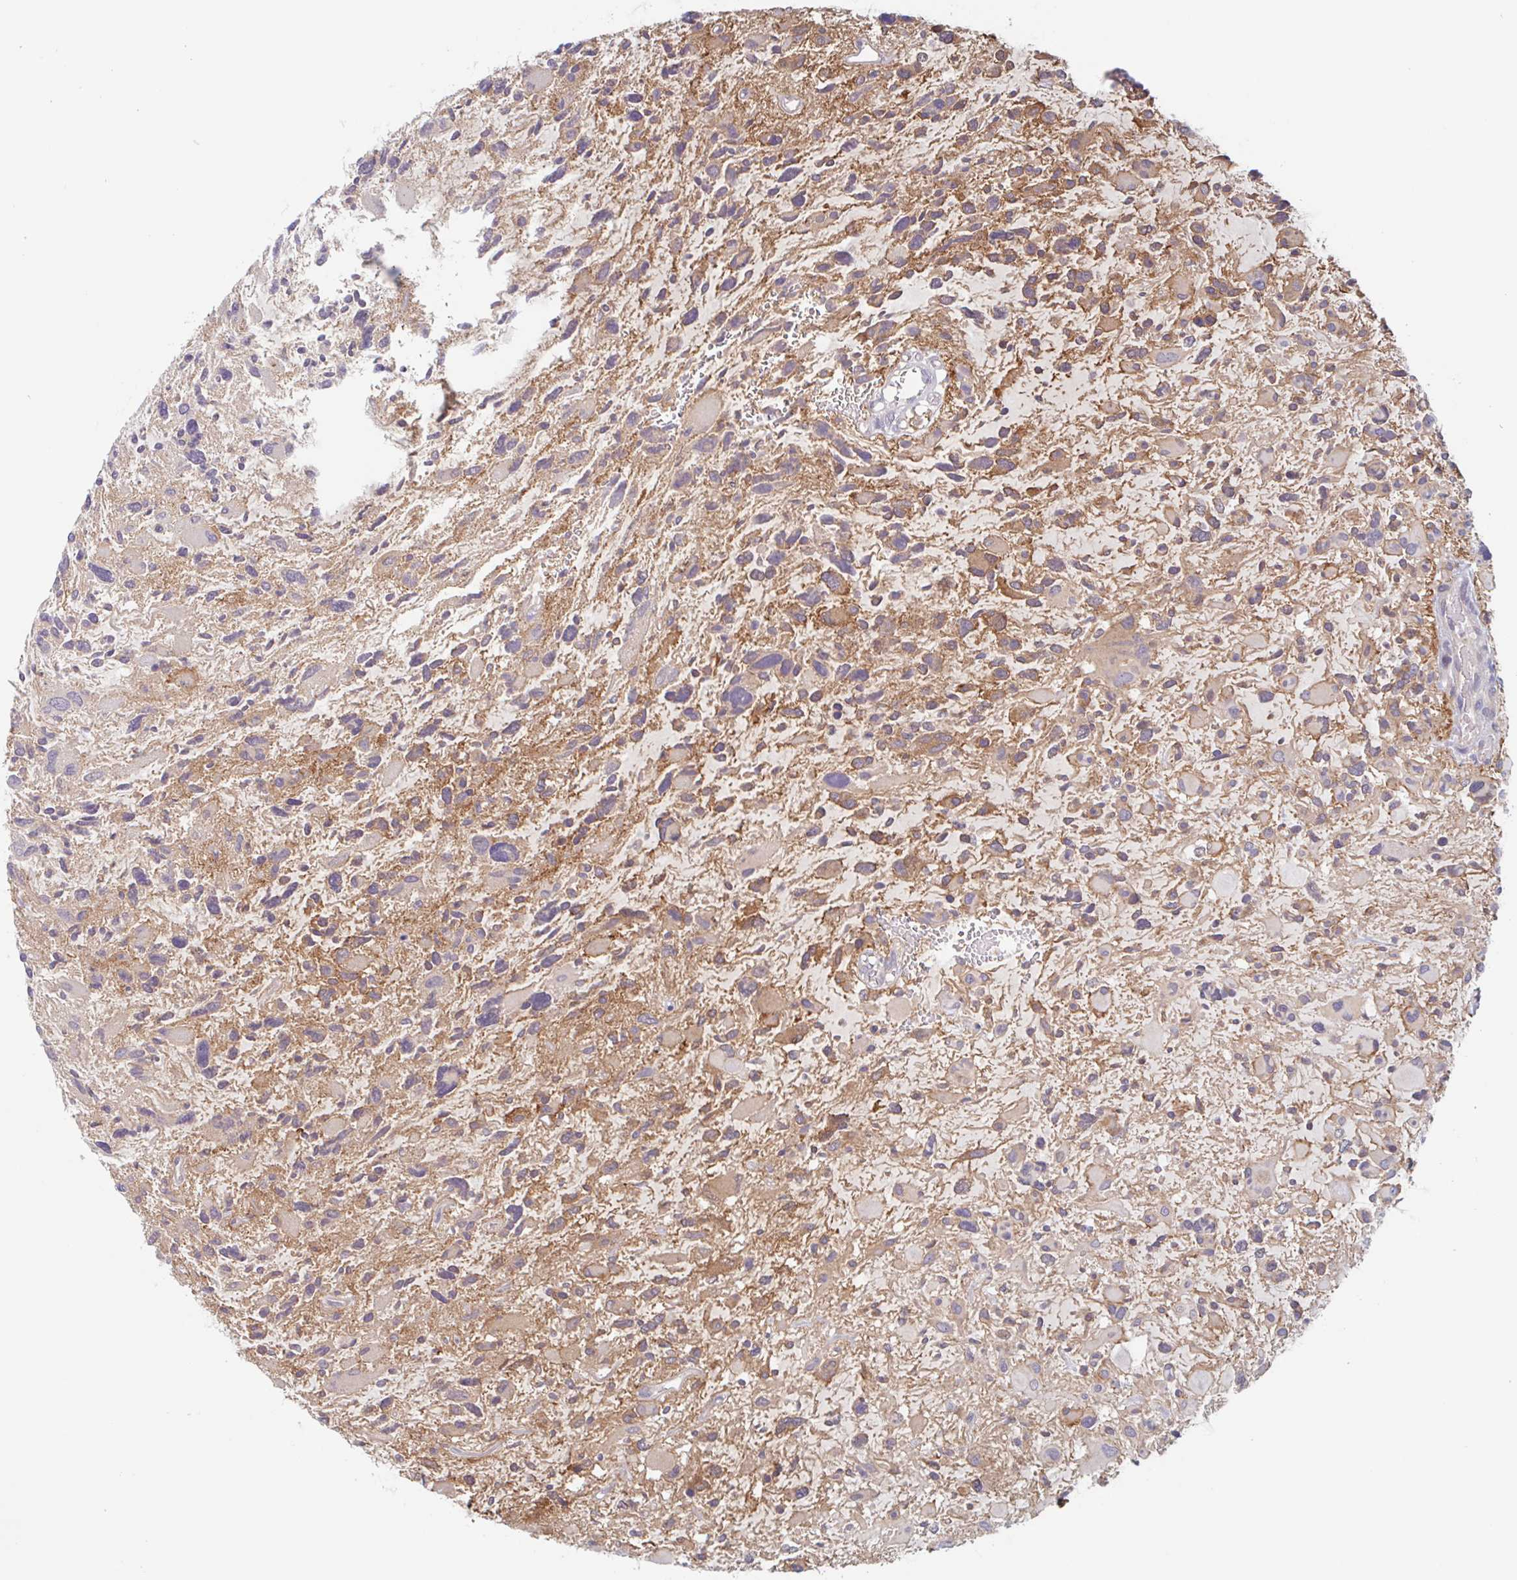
{"staining": {"intensity": "weak", "quantity": "25%-75%", "location": "cytoplasmic/membranous"}, "tissue": "glioma", "cell_type": "Tumor cells", "image_type": "cancer", "snomed": [{"axis": "morphology", "description": "Glioma, malignant, High grade"}, {"axis": "topography", "description": "Brain"}], "caption": "Immunohistochemistry (IHC) (DAB (3,3'-diaminobenzidine)) staining of human glioma demonstrates weak cytoplasmic/membranous protein expression in approximately 25%-75% of tumor cells. The staining was performed using DAB (3,3'-diaminobenzidine), with brown indicating positive protein expression. Nuclei are stained blue with hematoxylin.", "gene": "SURF1", "patient": {"sex": "female", "age": 11}}